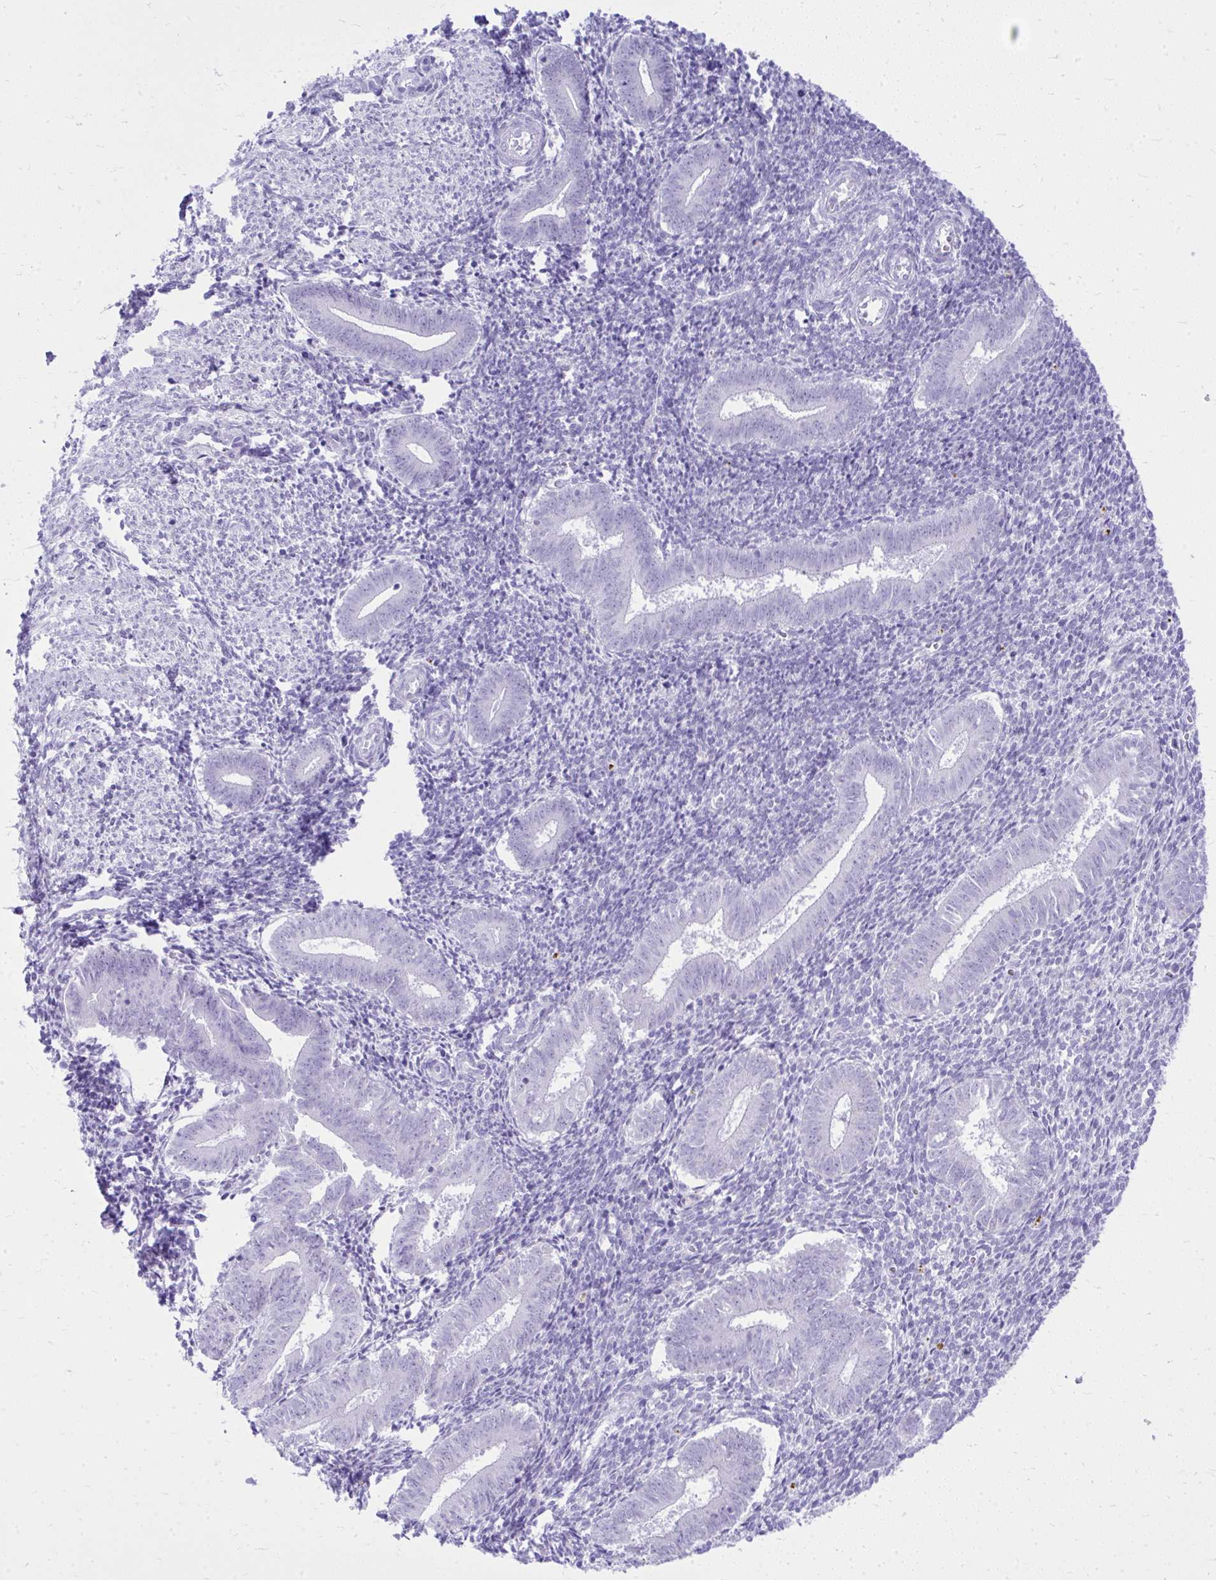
{"staining": {"intensity": "negative", "quantity": "none", "location": "none"}, "tissue": "endometrium", "cell_type": "Cells in endometrial stroma", "image_type": "normal", "snomed": [{"axis": "morphology", "description": "Normal tissue, NOS"}, {"axis": "topography", "description": "Endometrium"}], "caption": "Immunohistochemical staining of unremarkable endometrium reveals no significant positivity in cells in endometrial stroma. (Stains: DAB immunohistochemistry with hematoxylin counter stain, Microscopy: brightfield microscopy at high magnification).", "gene": "RALYL", "patient": {"sex": "female", "age": 25}}